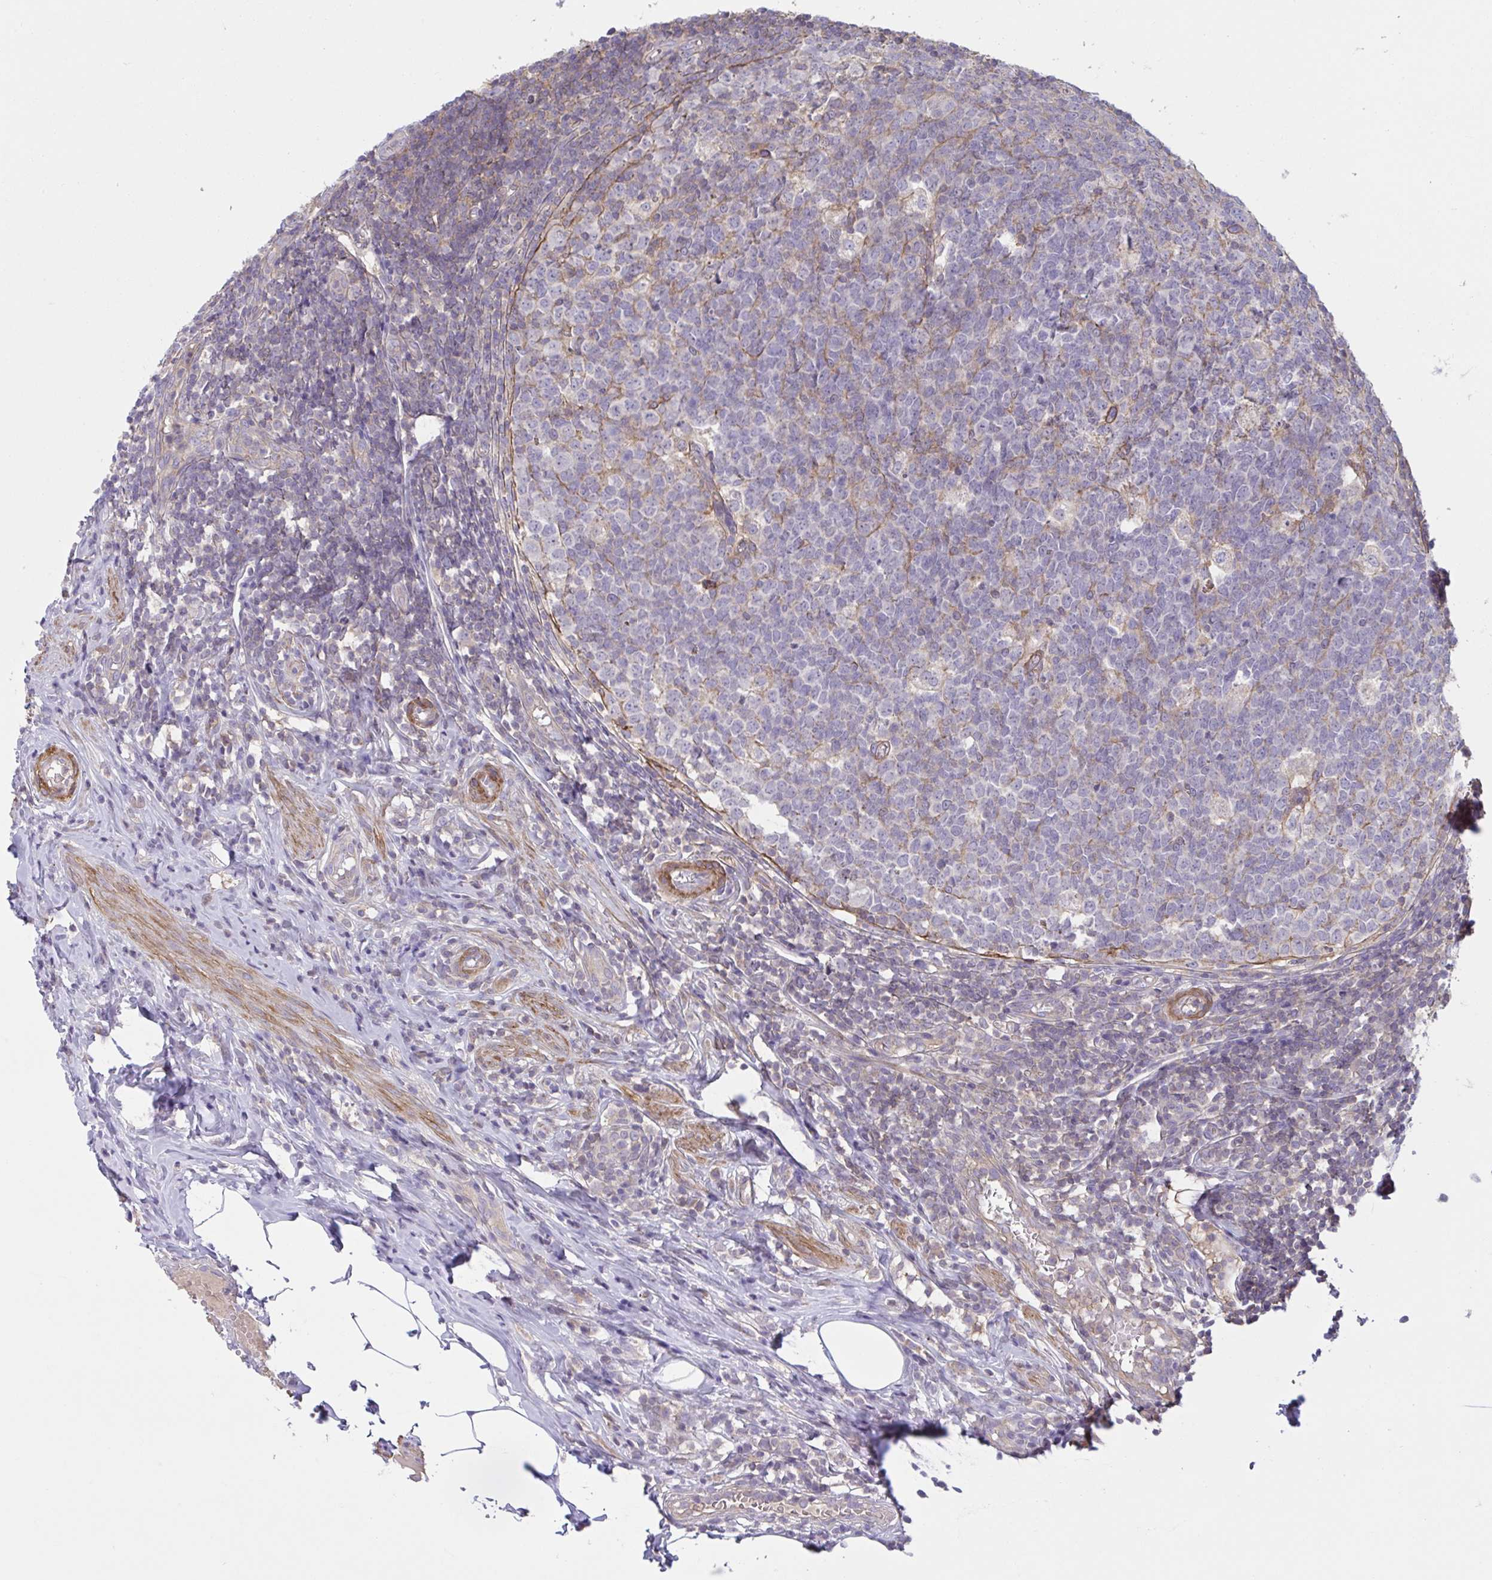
{"staining": {"intensity": "weak", "quantity": ">75%", "location": "cytoplasmic/membranous"}, "tissue": "appendix", "cell_type": "Glandular cells", "image_type": "normal", "snomed": [{"axis": "morphology", "description": "Normal tissue, NOS"}, {"axis": "topography", "description": "Appendix"}], "caption": "This is a photomicrograph of IHC staining of normal appendix, which shows weak staining in the cytoplasmic/membranous of glandular cells.", "gene": "WNT9B", "patient": {"sex": "male", "age": 18}}